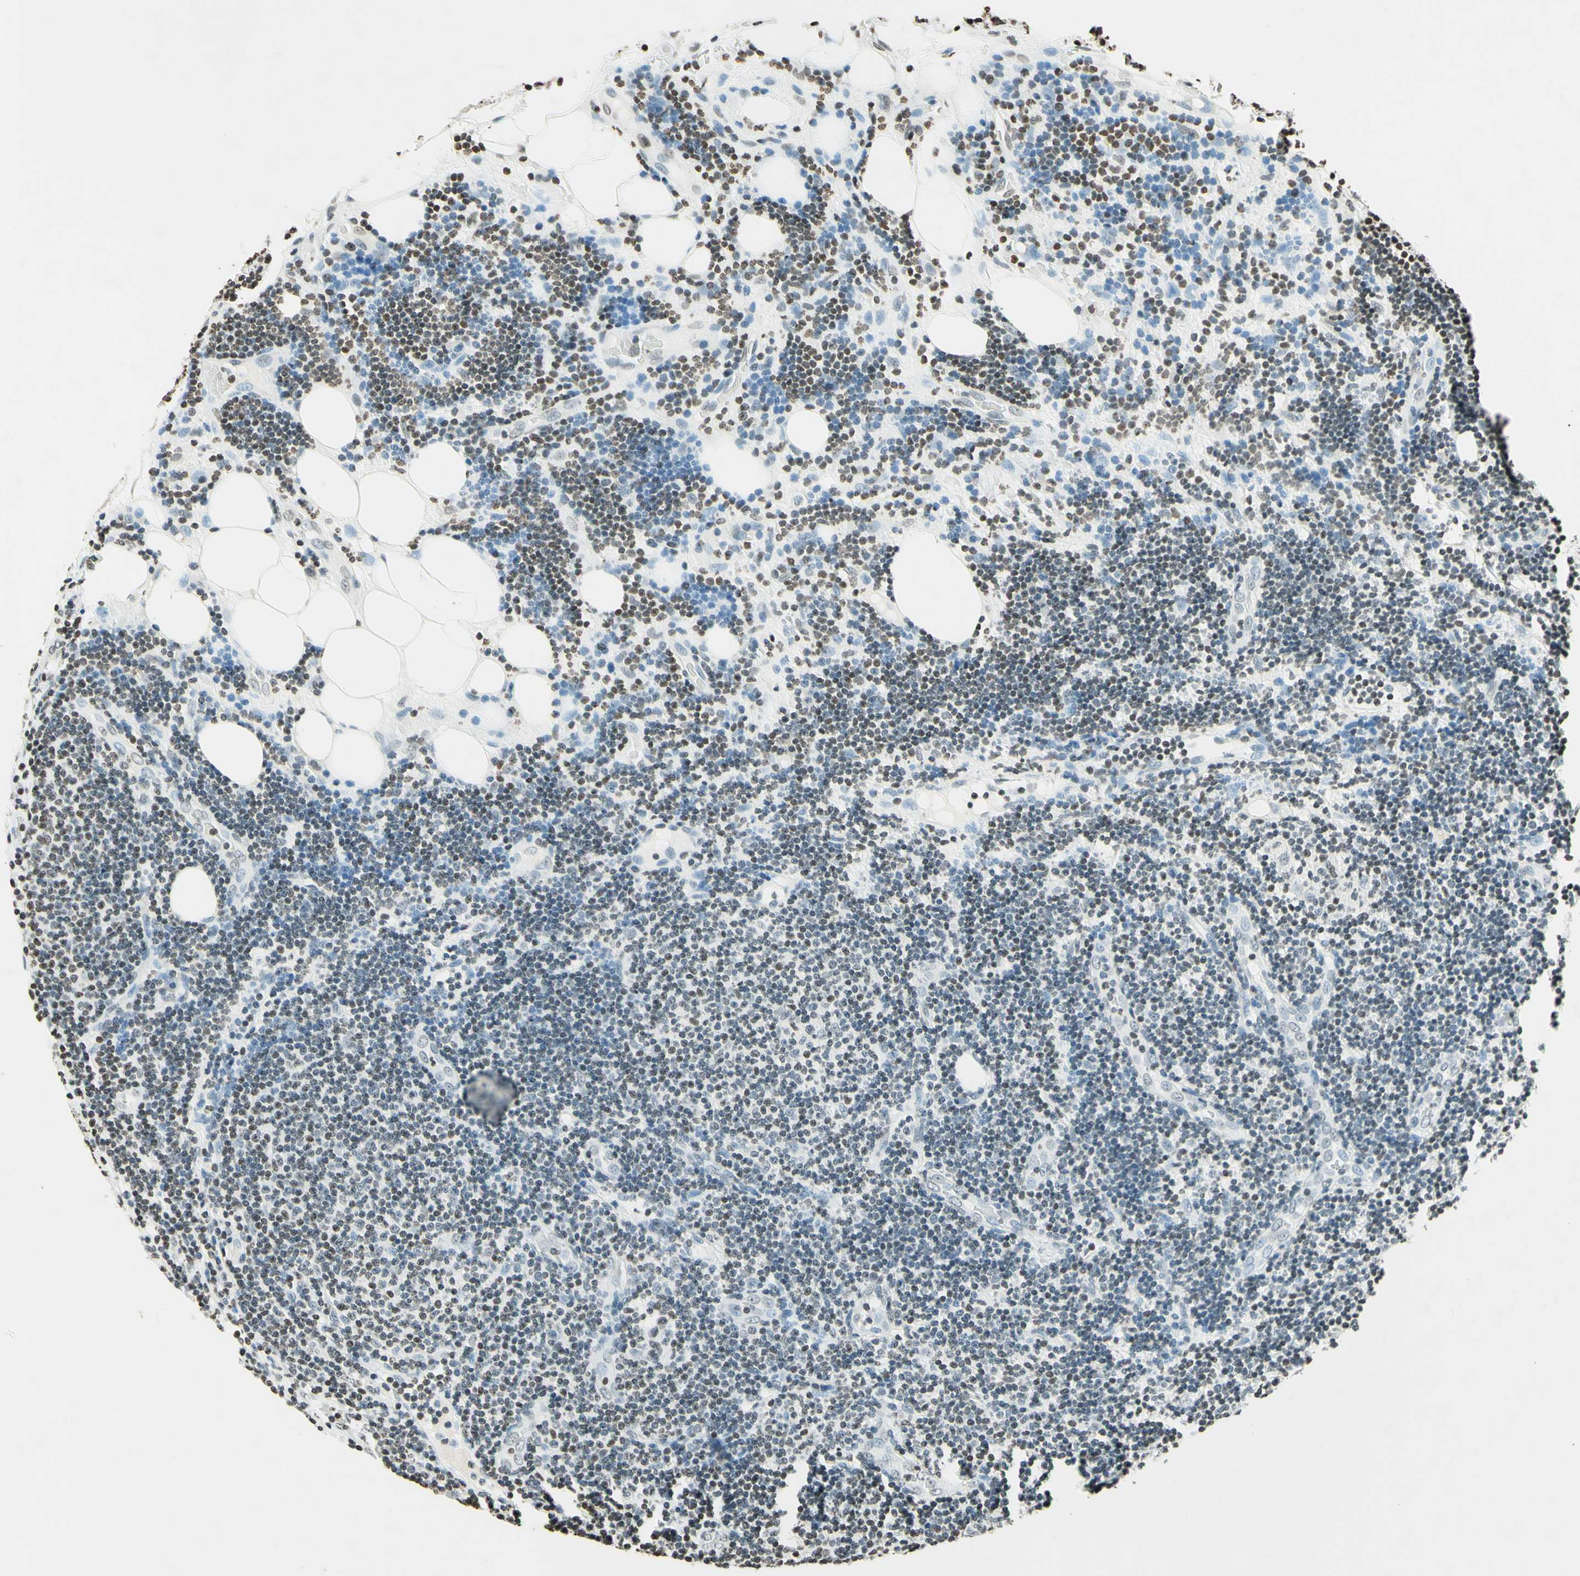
{"staining": {"intensity": "weak", "quantity": "<25%", "location": "nuclear"}, "tissue": "lymphoma", "cell_type": "Tumor cells", "image_type": "cancer", "snomed": [{"axis": "morphology", "description": "Malignant lymphoma, non-Hodgkin's type, Low grade"}, {"axis": "topography", "description": "Lymph node"}], "caption": "High power microscopy image of an immunohistochemistry image of malignant lymphoma, non-Hodgkin's type (low-grade), revealing no significant staining in tumor cells.", "gene": "MSH2", "patient": {"sex": "male", "age": 83}}